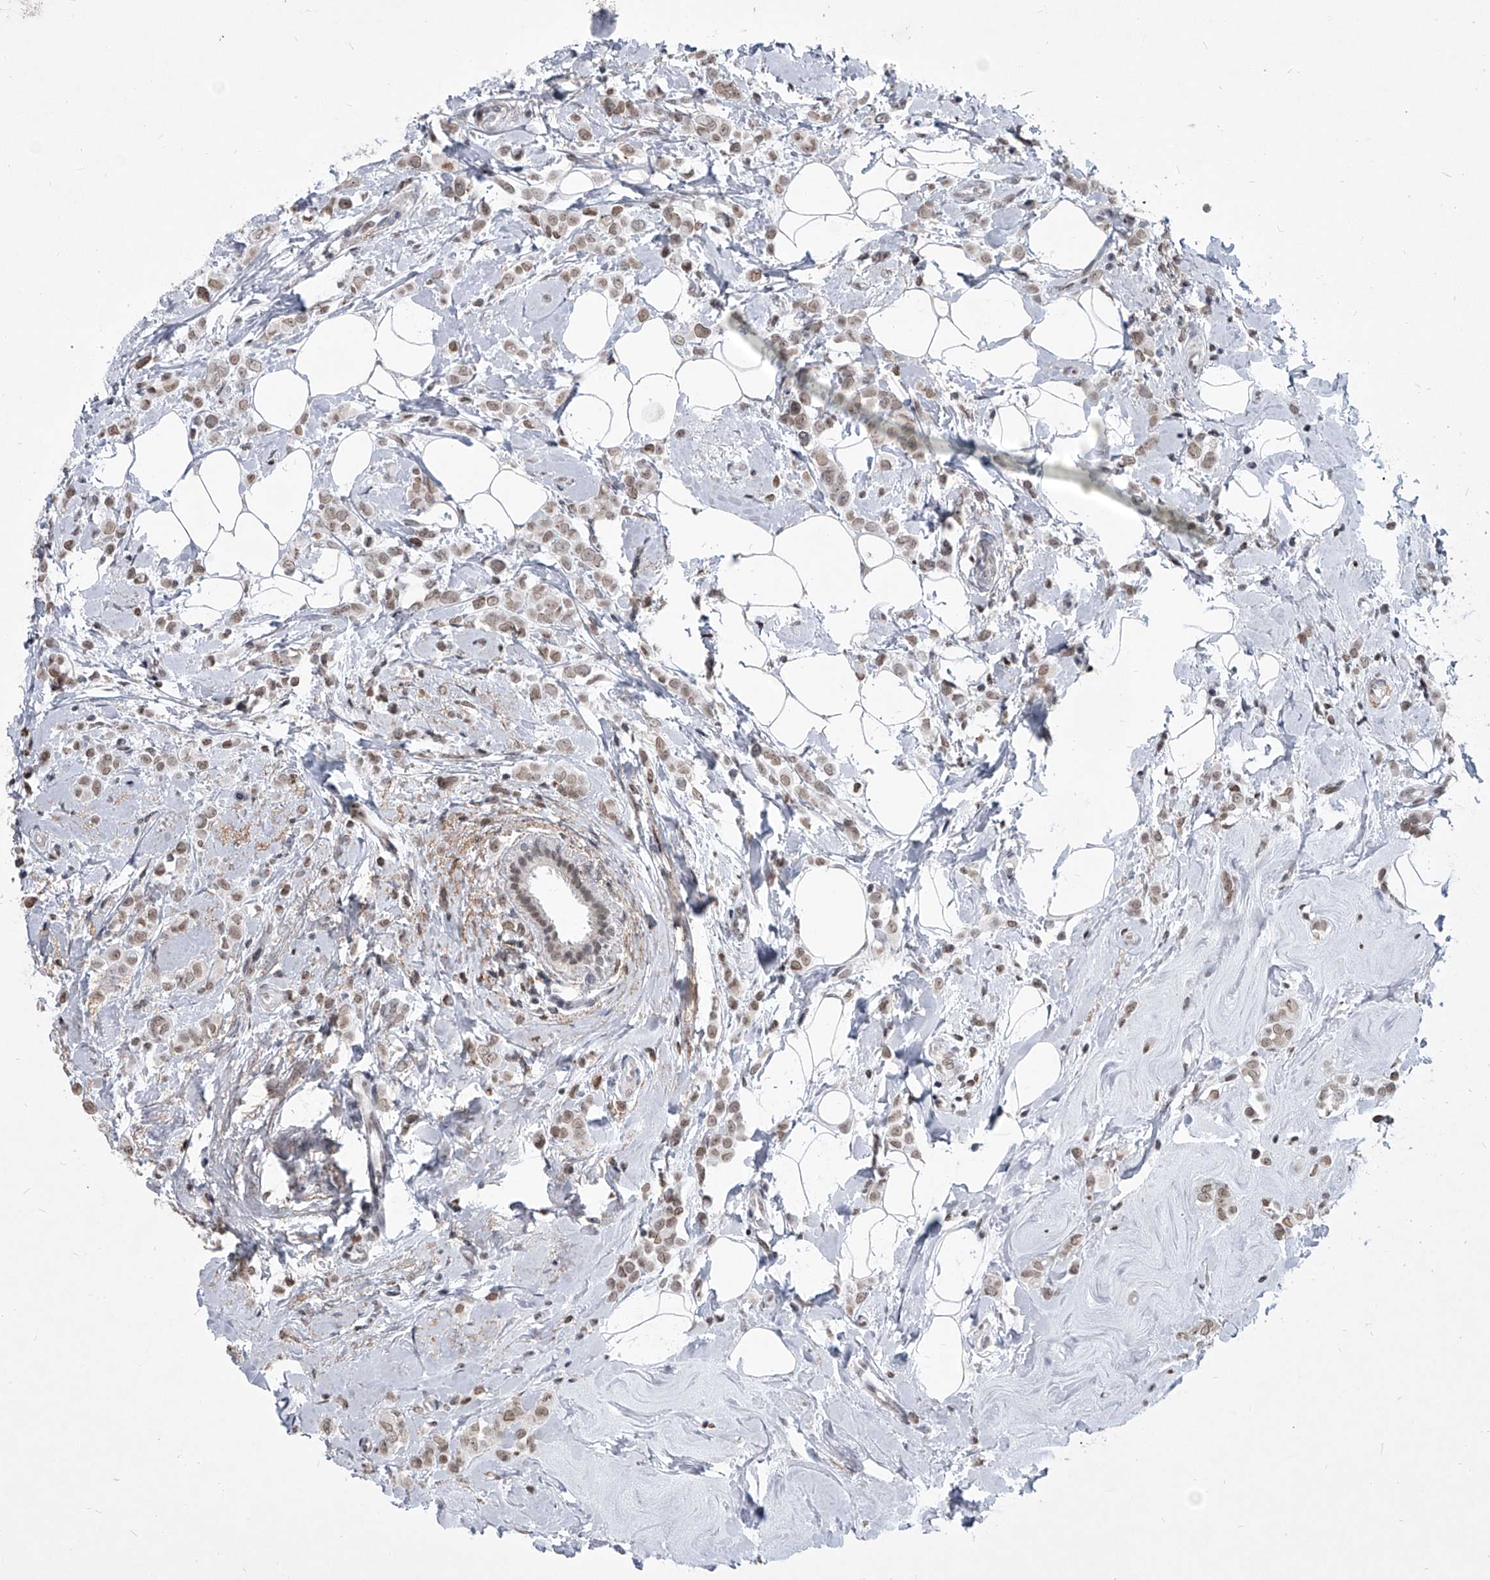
{"staining": {"intensity": "weak", "quantity": ">75%", "location": "nuclear"}, "tissue": "breast cancer", "cell_type": "Tumor cells", "image_type": "cancer", "snomed": [{"axis": "morphology", "description": "Lobular carcinoma"}, {"axis": "topography", "description": "Breast"}], "caption": "A brown stain highlights weak nuclear positivity of a protein in human lobular carcinoma (breast) tumor cells.", "gene": "PPIL4", "patient": {"sex": "female", "age": 47}}